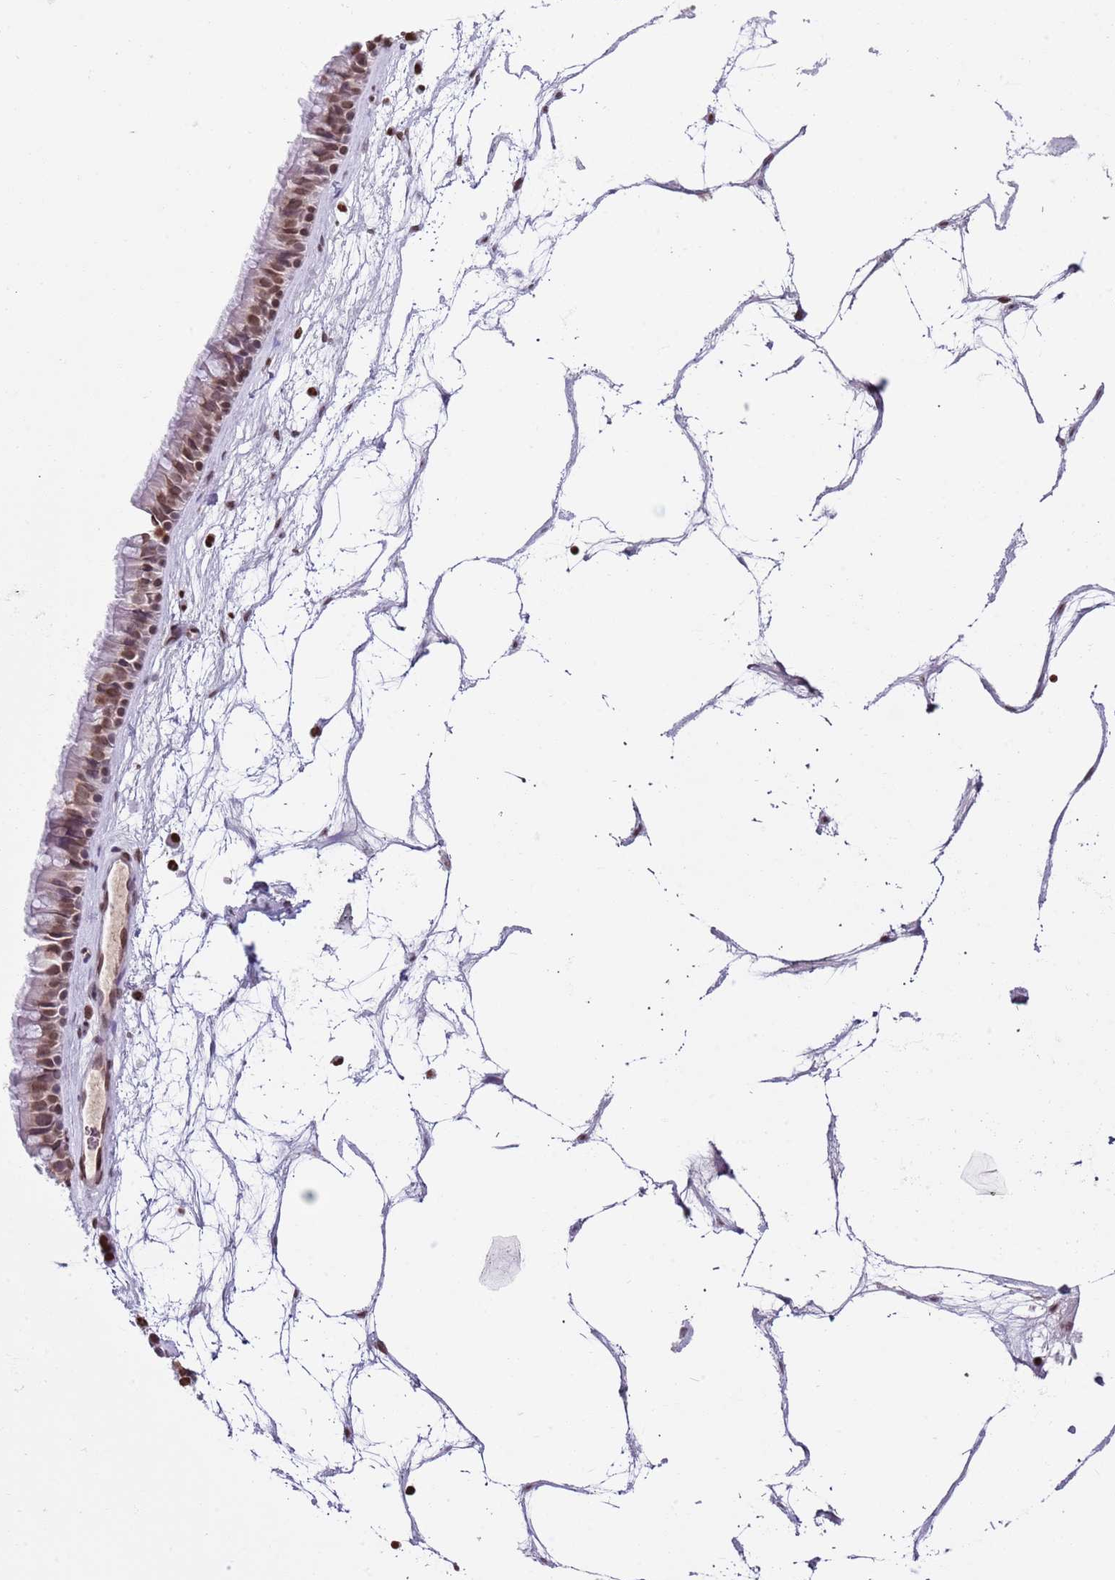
{"staining": {"intensity": "moderate", "quantity": ">75%", "location": "nuclear"}, "tissue": "nasopharynx", "cell_type": "Respiratory epithelial cells", "image_type": "normal", "snomed": [{"axis": "morphology", "description": "Normal tissue, NOS"}, {"axis": "topography", "description": "Nasopharynx"}], "caption": "Brown immunohistochemical staining in unremarkable human nasopharynx demonstrates moderate nuclear expression in about >75% of respiratory epithelial cells.", "gene": "KPNA3", "patient": {"sex": "male", "age": 64}}